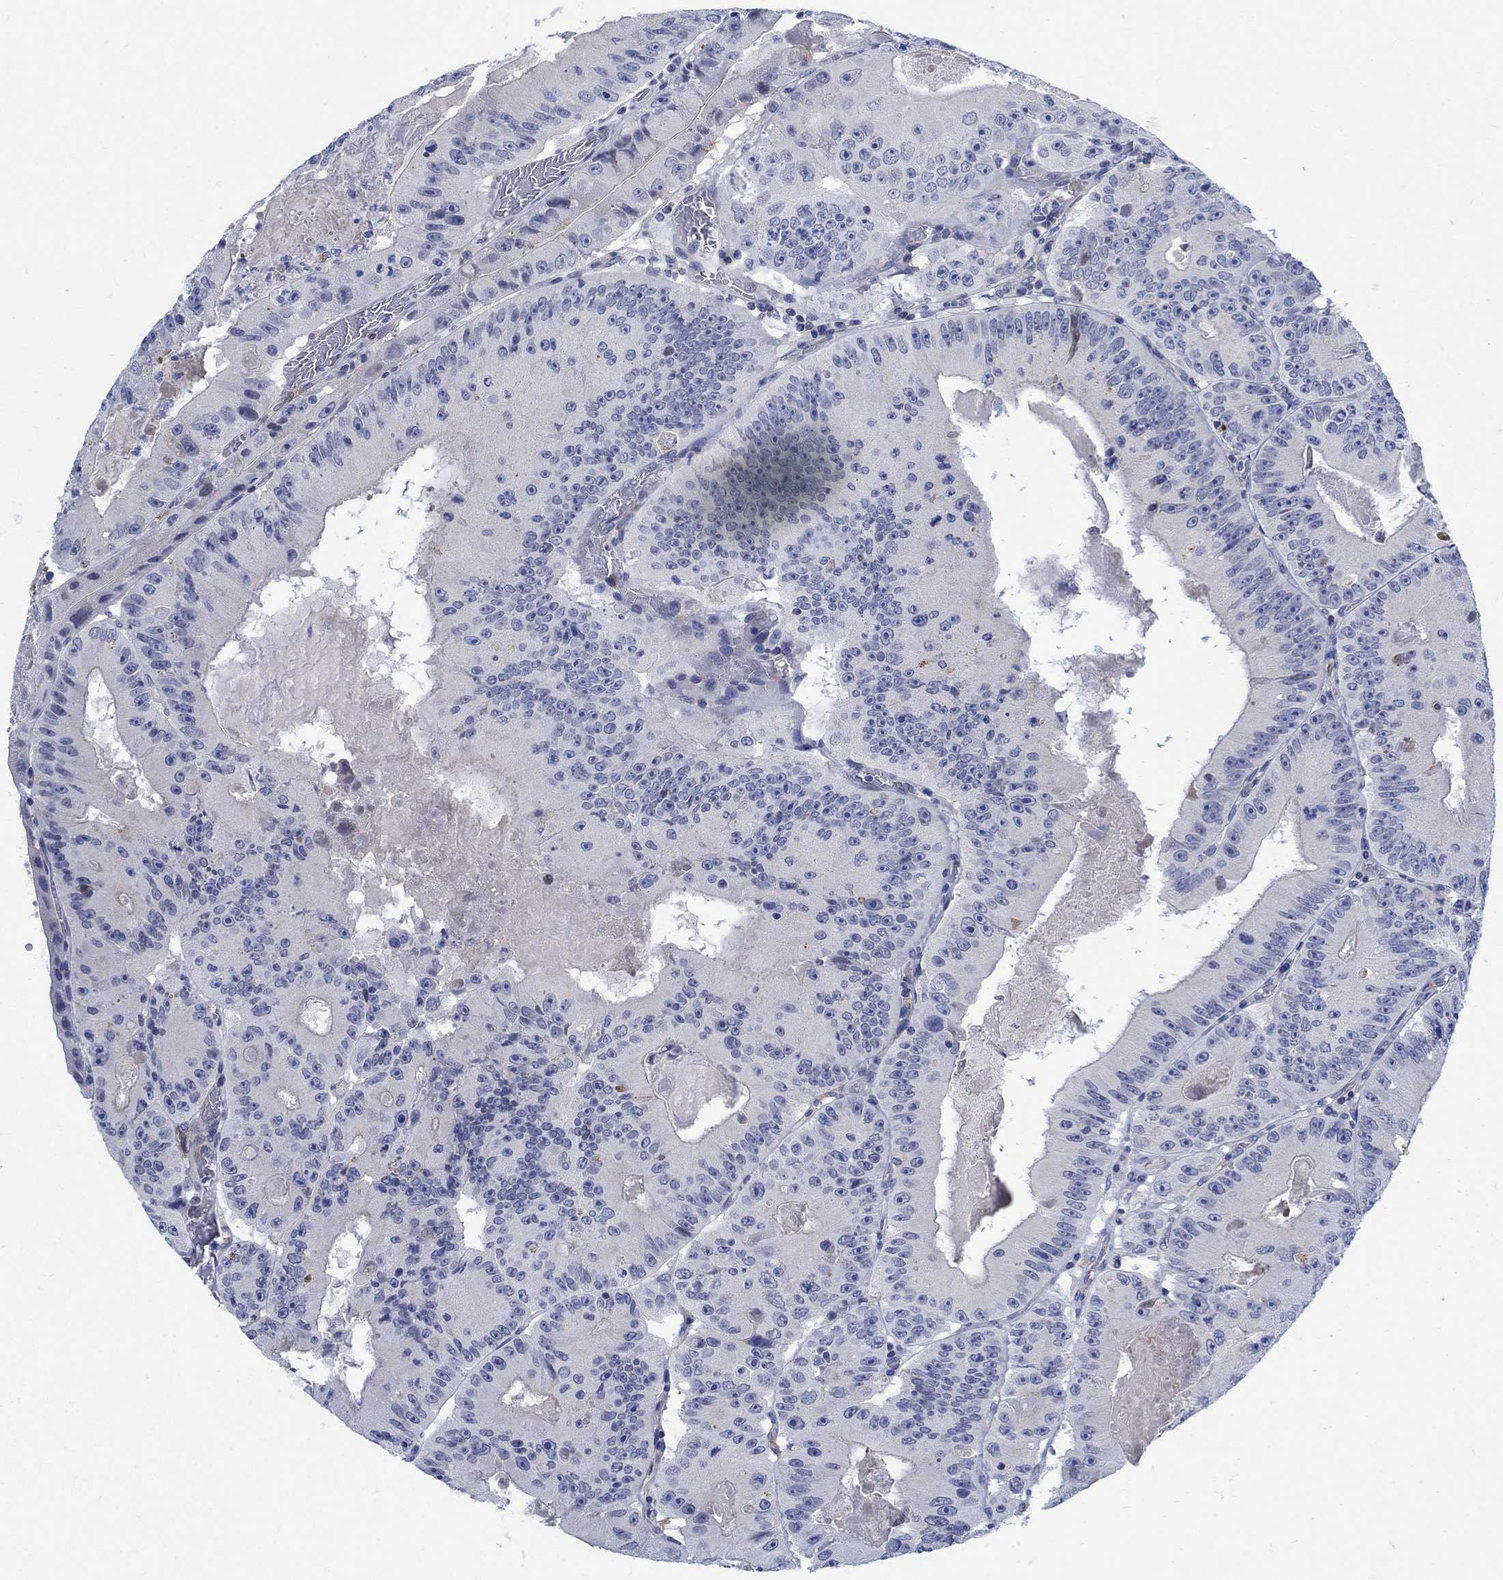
{"staining": {"intensity": "negative", "quantity": "none", "location": "none"}, "tissue": "colorectal cancer", "cell_type": "Tumor cells", "image_type": "cancer", "snomed": [{"axis": "morphology", "description": "Adenocarcinoma, NOS"}, {"axis": "topography", "description": "Colon"}], "caption": "There is no significant positivity in tumor cells of colorectal adenocarcinoma.", "gene": "PHF21B", "patient": {"sex": "female", "age": 86}}